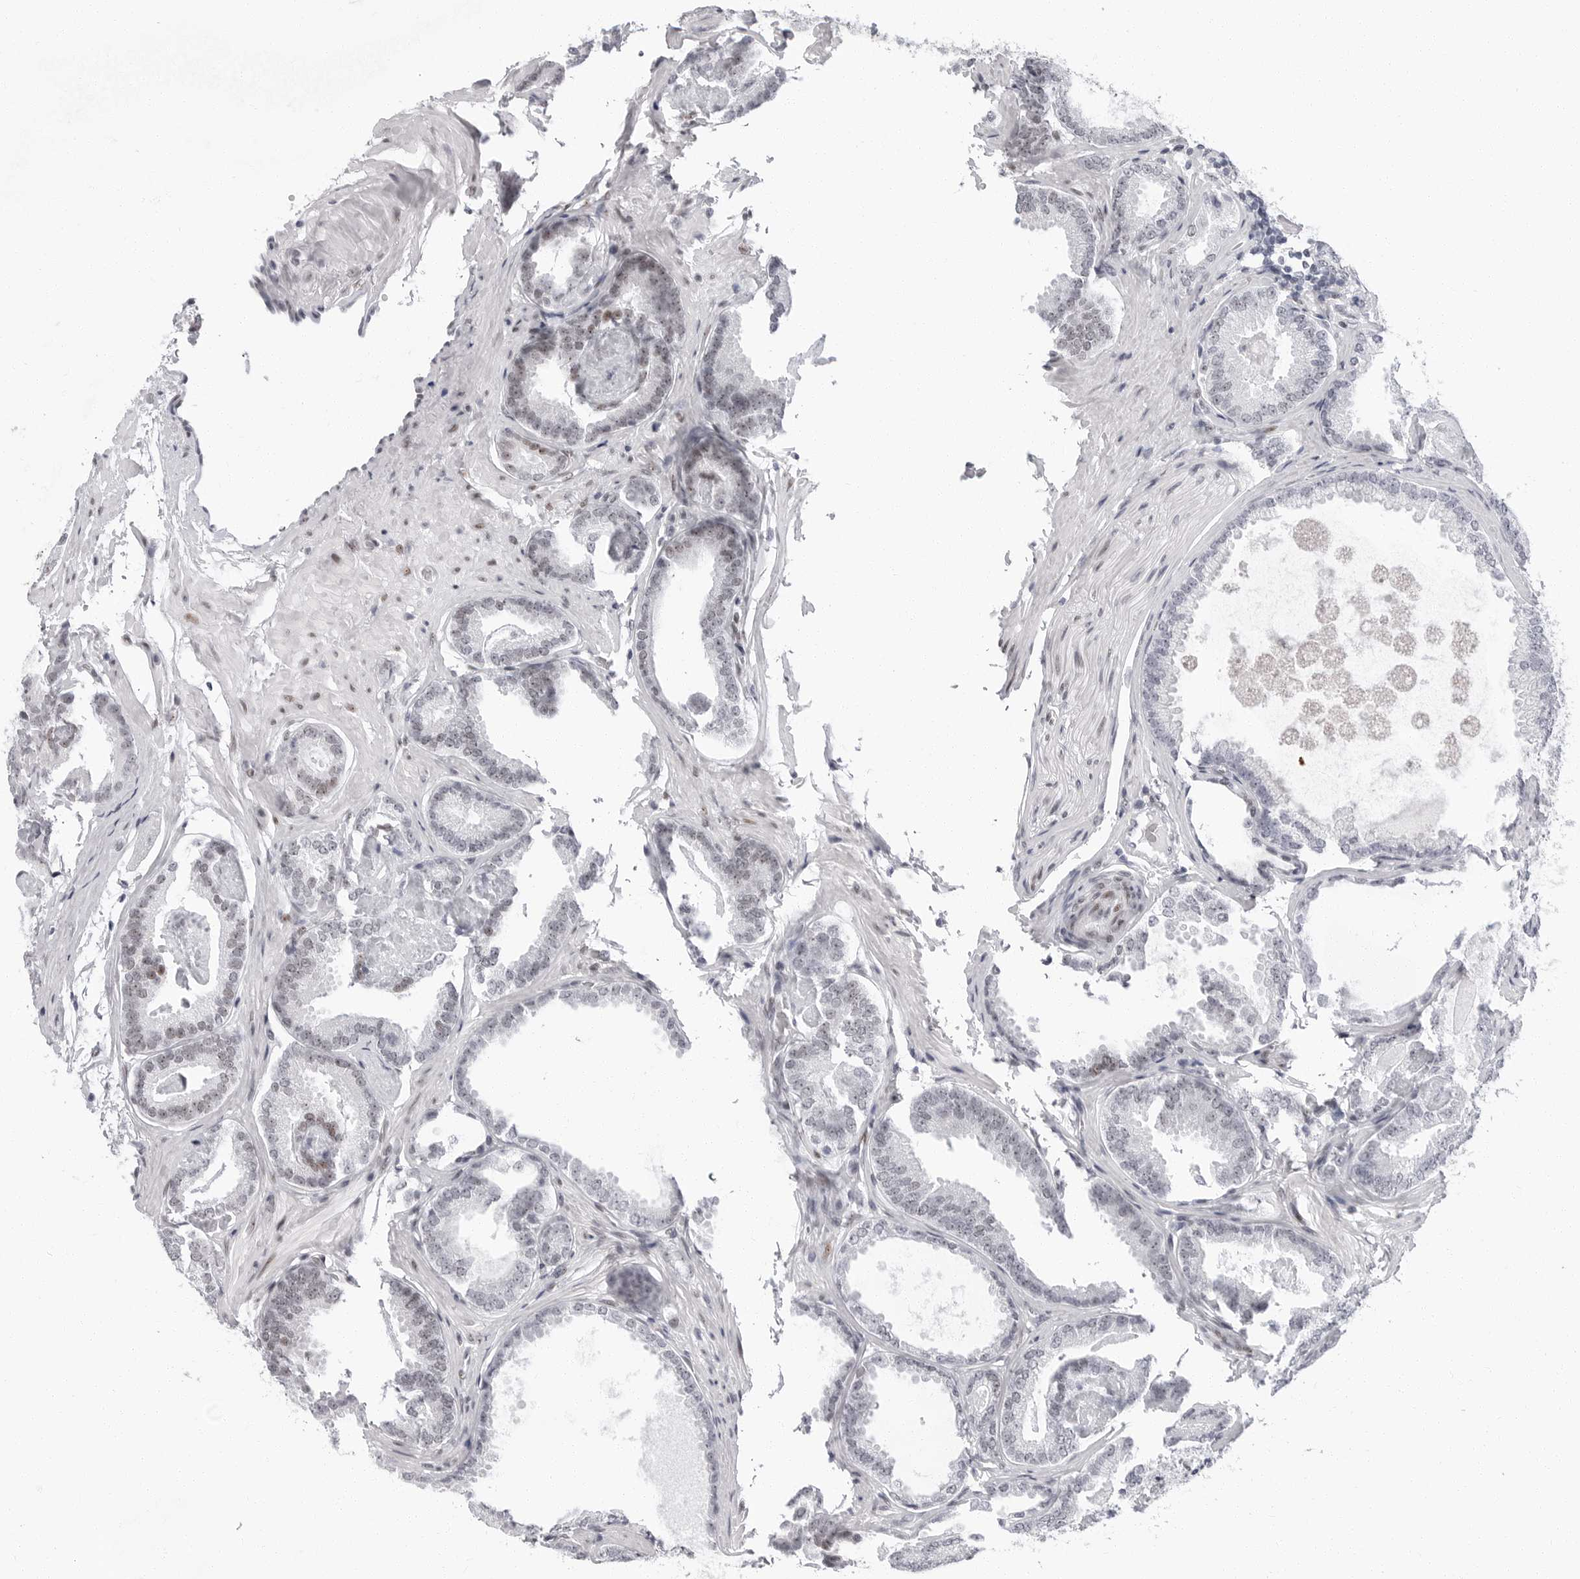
{"staining": {"intensity": "weak", "quantity": "<25%", "location": "nuclear"}, "tissue": "prostate cancer", "cell_type": "Tumor cells", "image_type": "cancer", "snomed": [{"axis": "morphology", "description": "Adenocarcinoma, Low grade"}, {"axis": "topography", "description": "Prostate"}], "caption": "Prostate cancer stained for a protein using immunohistochemistry shows no expression tumor cells.", "gene": "VEZF1", "patient": {"sex": "male", "age": 71}}